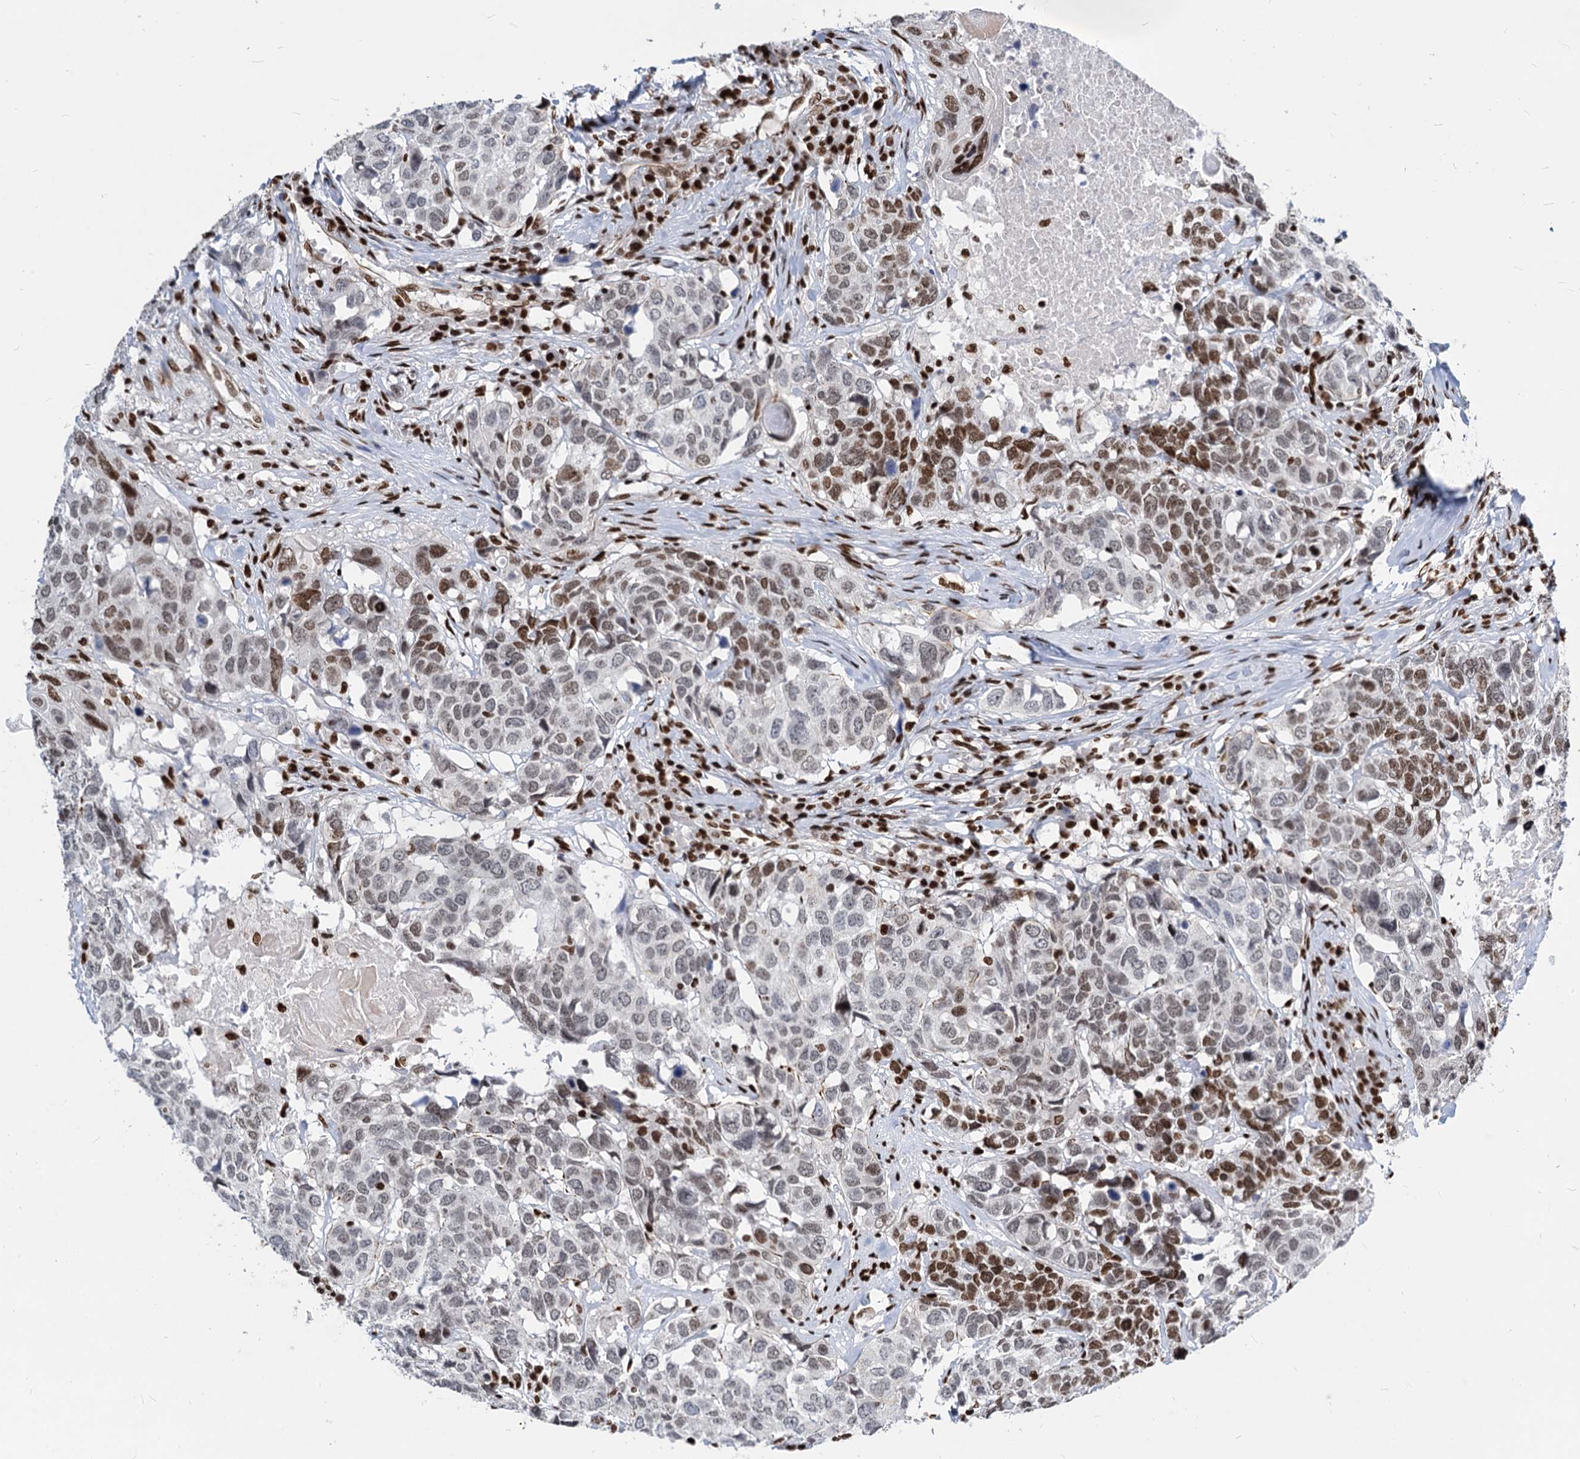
{"staining": {"intensity": "strong", "quantity": "25%-75%", "location": "nuclear"}, "tissue": "head and neck cancer", "cell_type": "Tumor cells", "image_type": "cancer", "snomed": [{"axis": "morphology", "description": "Squamous cell carcinoma, NOS"}, {"axis": "topography", "description": "Head-Neck"}], "caption": "A brown stain shows strong nuclear expression of a protein in head and neck cancer tumor cells. Immunohistochemistry stains the protein in brown and the nuclei are stained blue.", "gene": "MECP2", "patient": {"sex": "male", "age": 66}}